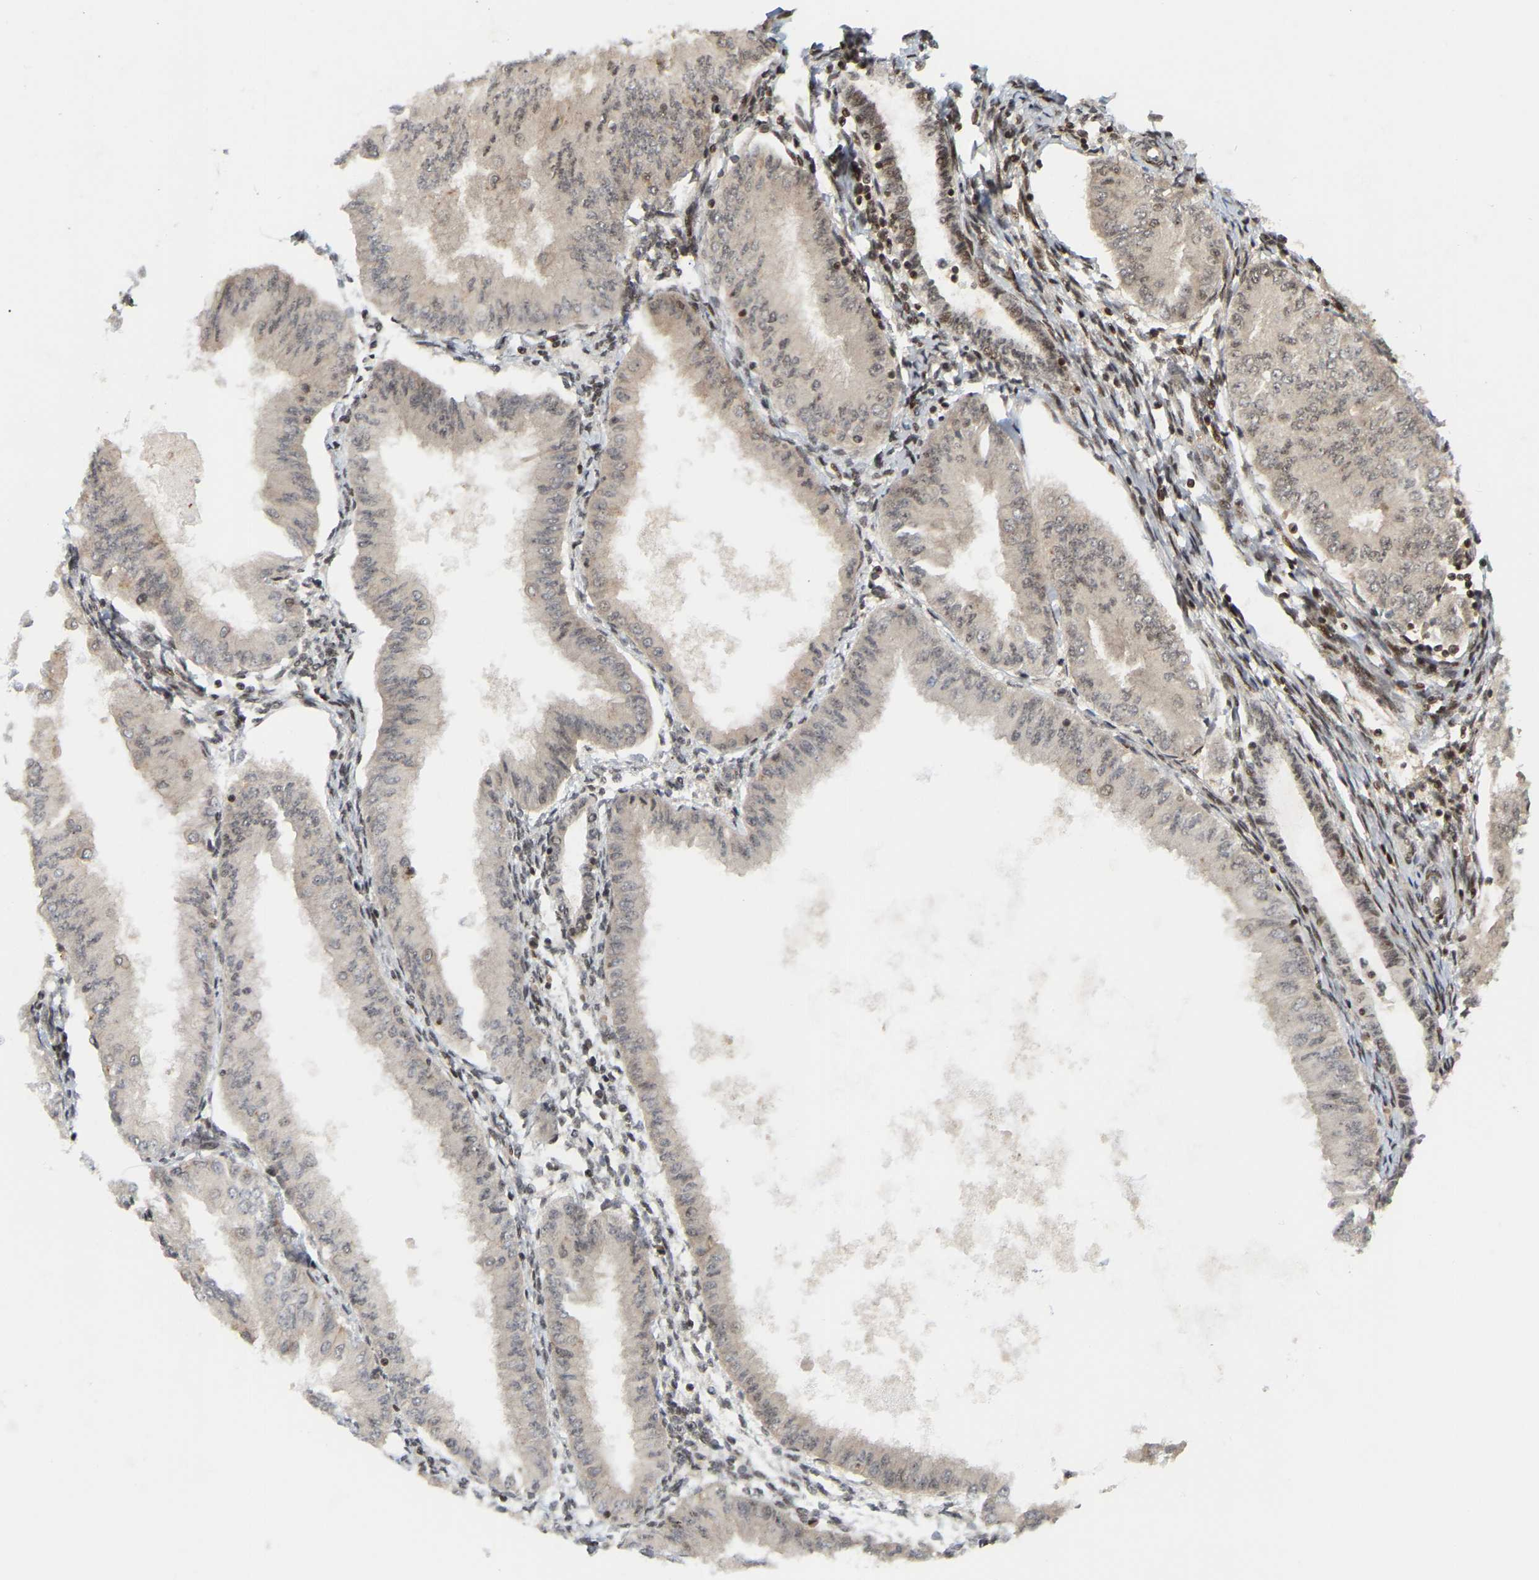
{"staining": {"intensity": "weak", "quantity": "<25%", "location": "cytoplasmic/membranous"}, "tissue": "endometrial cancer", "cell_type": "Tumor cells", "image_type": "cancer", "snomed": [{"axis": "morphology", "description": "Adenocarcinoma, NOS"}, {"axis": "topography", "description": "Endometrium"}], "caption": "High power microscopy micrograph of an immunohistochemistry (IHC) photomicrograph of adenocarcinoma (endometrial), revealing no significant staining in tumor cells. The staining was performed using DAB to visualize the protein expression in brown, while the nuclei were stained in blue with hematoxylin (Magnification: 20x).", "gene": "NFE2L2", "patient": {"sex": "female", "age": 53}}